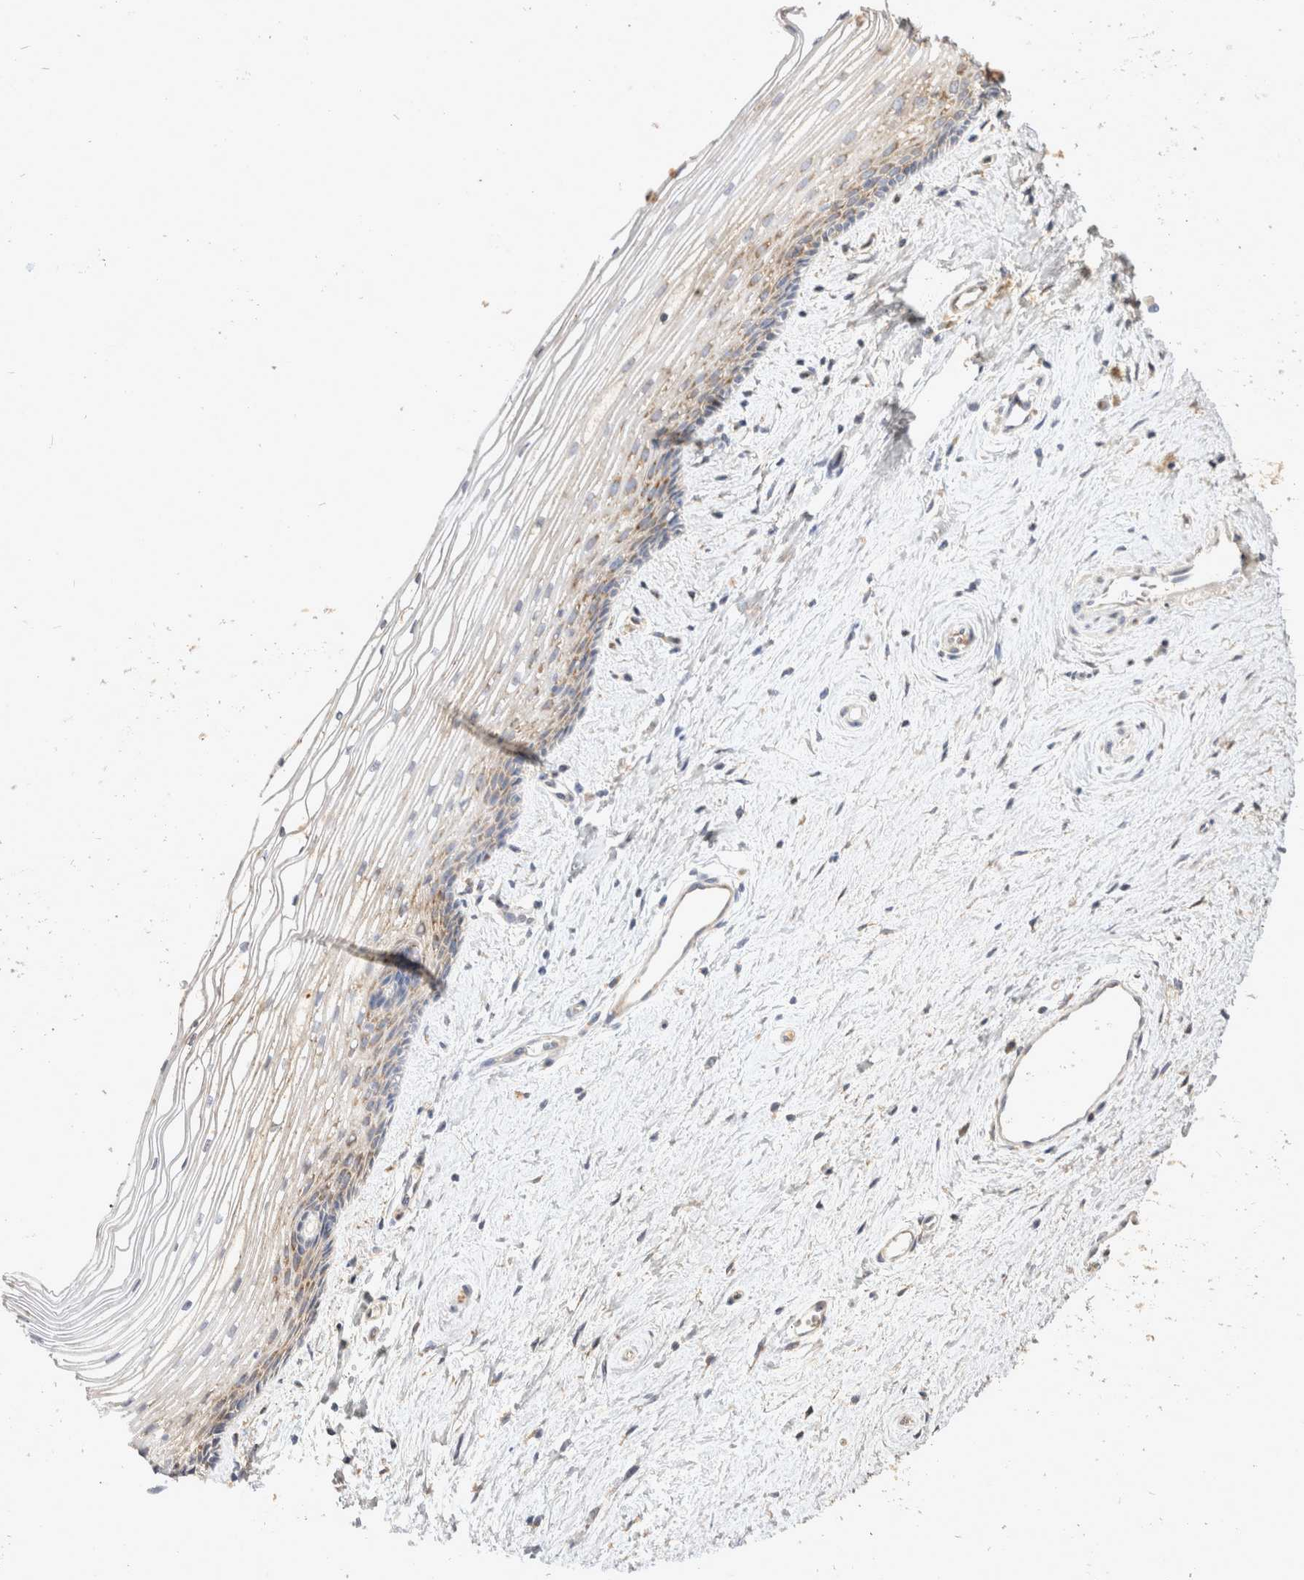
{"staining": {"intensity": "weak", "quantity": "<25%", "location": "cytoplasmic/membranous"}, "tissue": "vagina", "cell_type": "Squamous epithelial cells", "image_type": "normal", "snomed": [{"axis": "morphology", "description": "Normal tissue, NOS"}, {"axis": "topography", "description": "Vagina"}], "caption": "Immunohistochemistry (IHC) of normal human vagina displays no positivity in squamous epithelial cells. Brightfield microscopy of immunohistochemistry stained with DAB (3,3'-diaminobenzidine) (brown) and hematoxylin (blue), captured at high magnification.", "gene": "EIF4G3", "patient": {"sex": "female", "age": 46}}